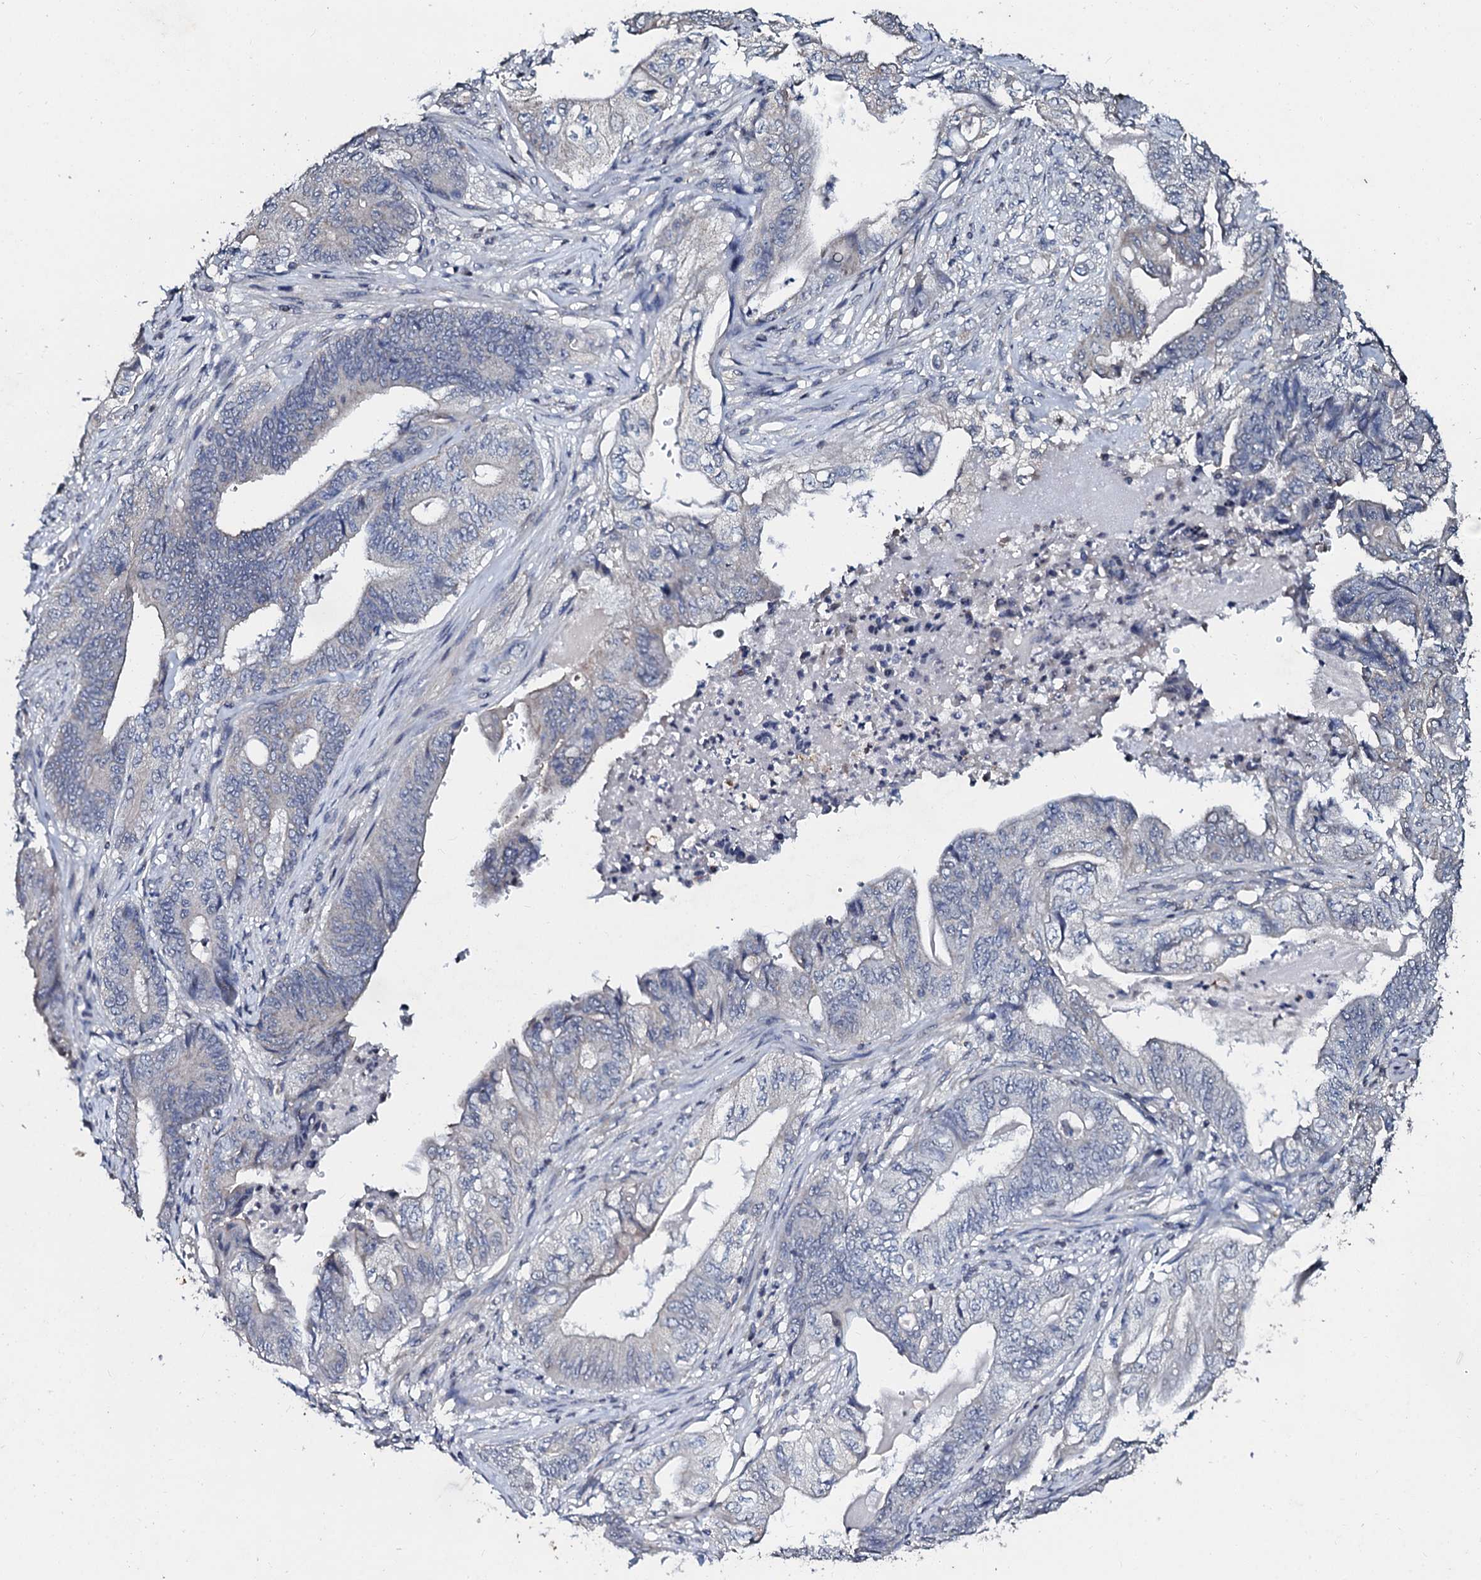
{"staining": {"intensity": "negative", "quantity": "none", "location": "none"}, "tissue": "stomach cancer", "cell_type": "Tumor cells", "image_type": "cancer", "snomed": [{"axis": "morphology", "description": "Adenocarcinoma, NOS"}, {"axis": "topography", "description": "Stomach"}], "caption": "DAB immunohistochemical staining of stomach adenocarcinoma reveals no significant staining in tumor cells.", "gene": "SLC37A4", "patient": {"sex": "female", "age": 73}}